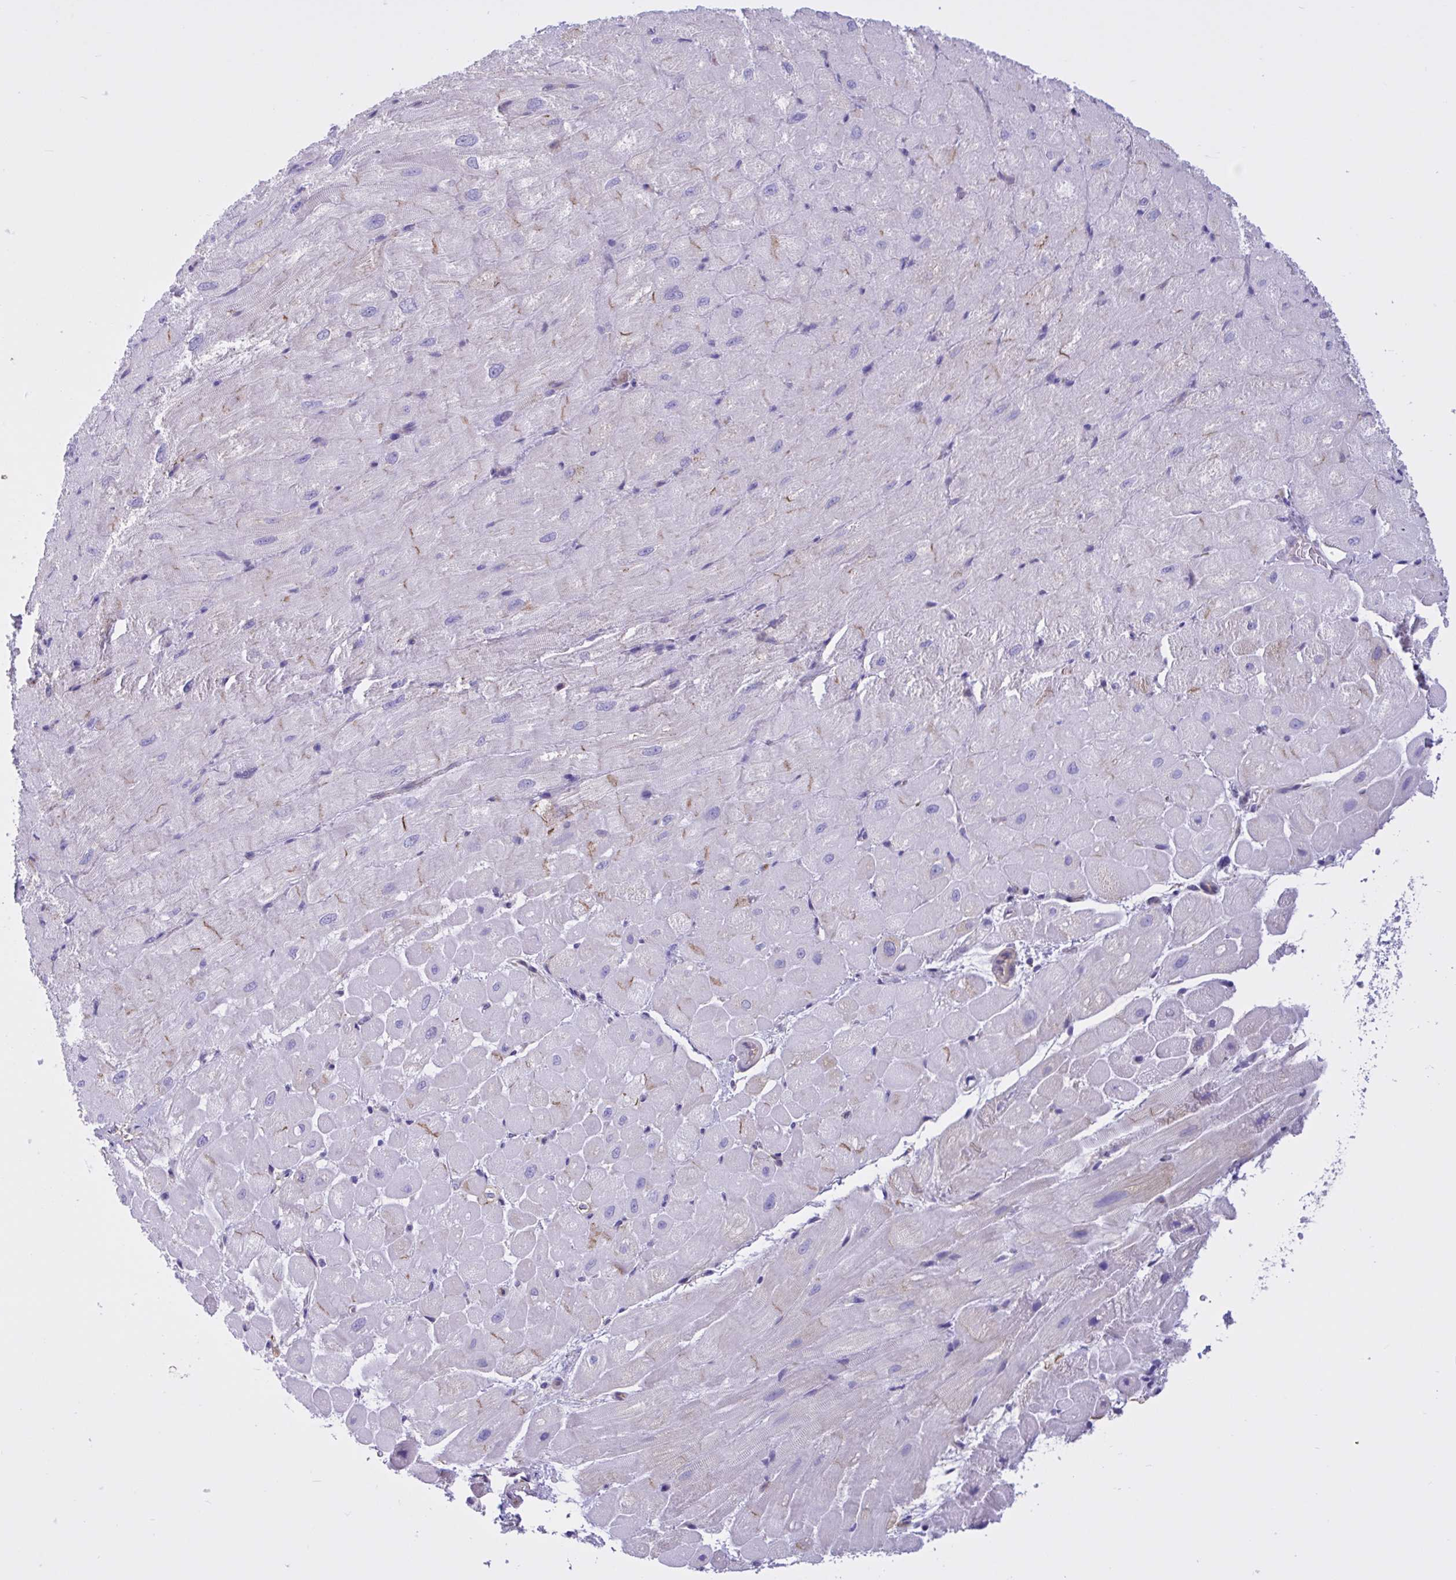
{"staining": {"intensity": "moderate", "quantity": "<25%", "location": "cytoplasmic/membranous"}, "tissue": "heart muscle", "cell_type": "Cardiomyocytes", "image_type": "normal", "snomed": [{"axis": "morphology", "description": "Normal tissue, NOS"}, {"axis": "topography", "description": "Heart"}], "caption": "This is a micrograph of immunohistochemistry (IHC) staining of normal heart muscle, which shows moderate positivity in the cytoplasmic/membranous of cardiomyocytes.", "gene": "OR51M1", "patient": {"sex": "male", "age": 62}}